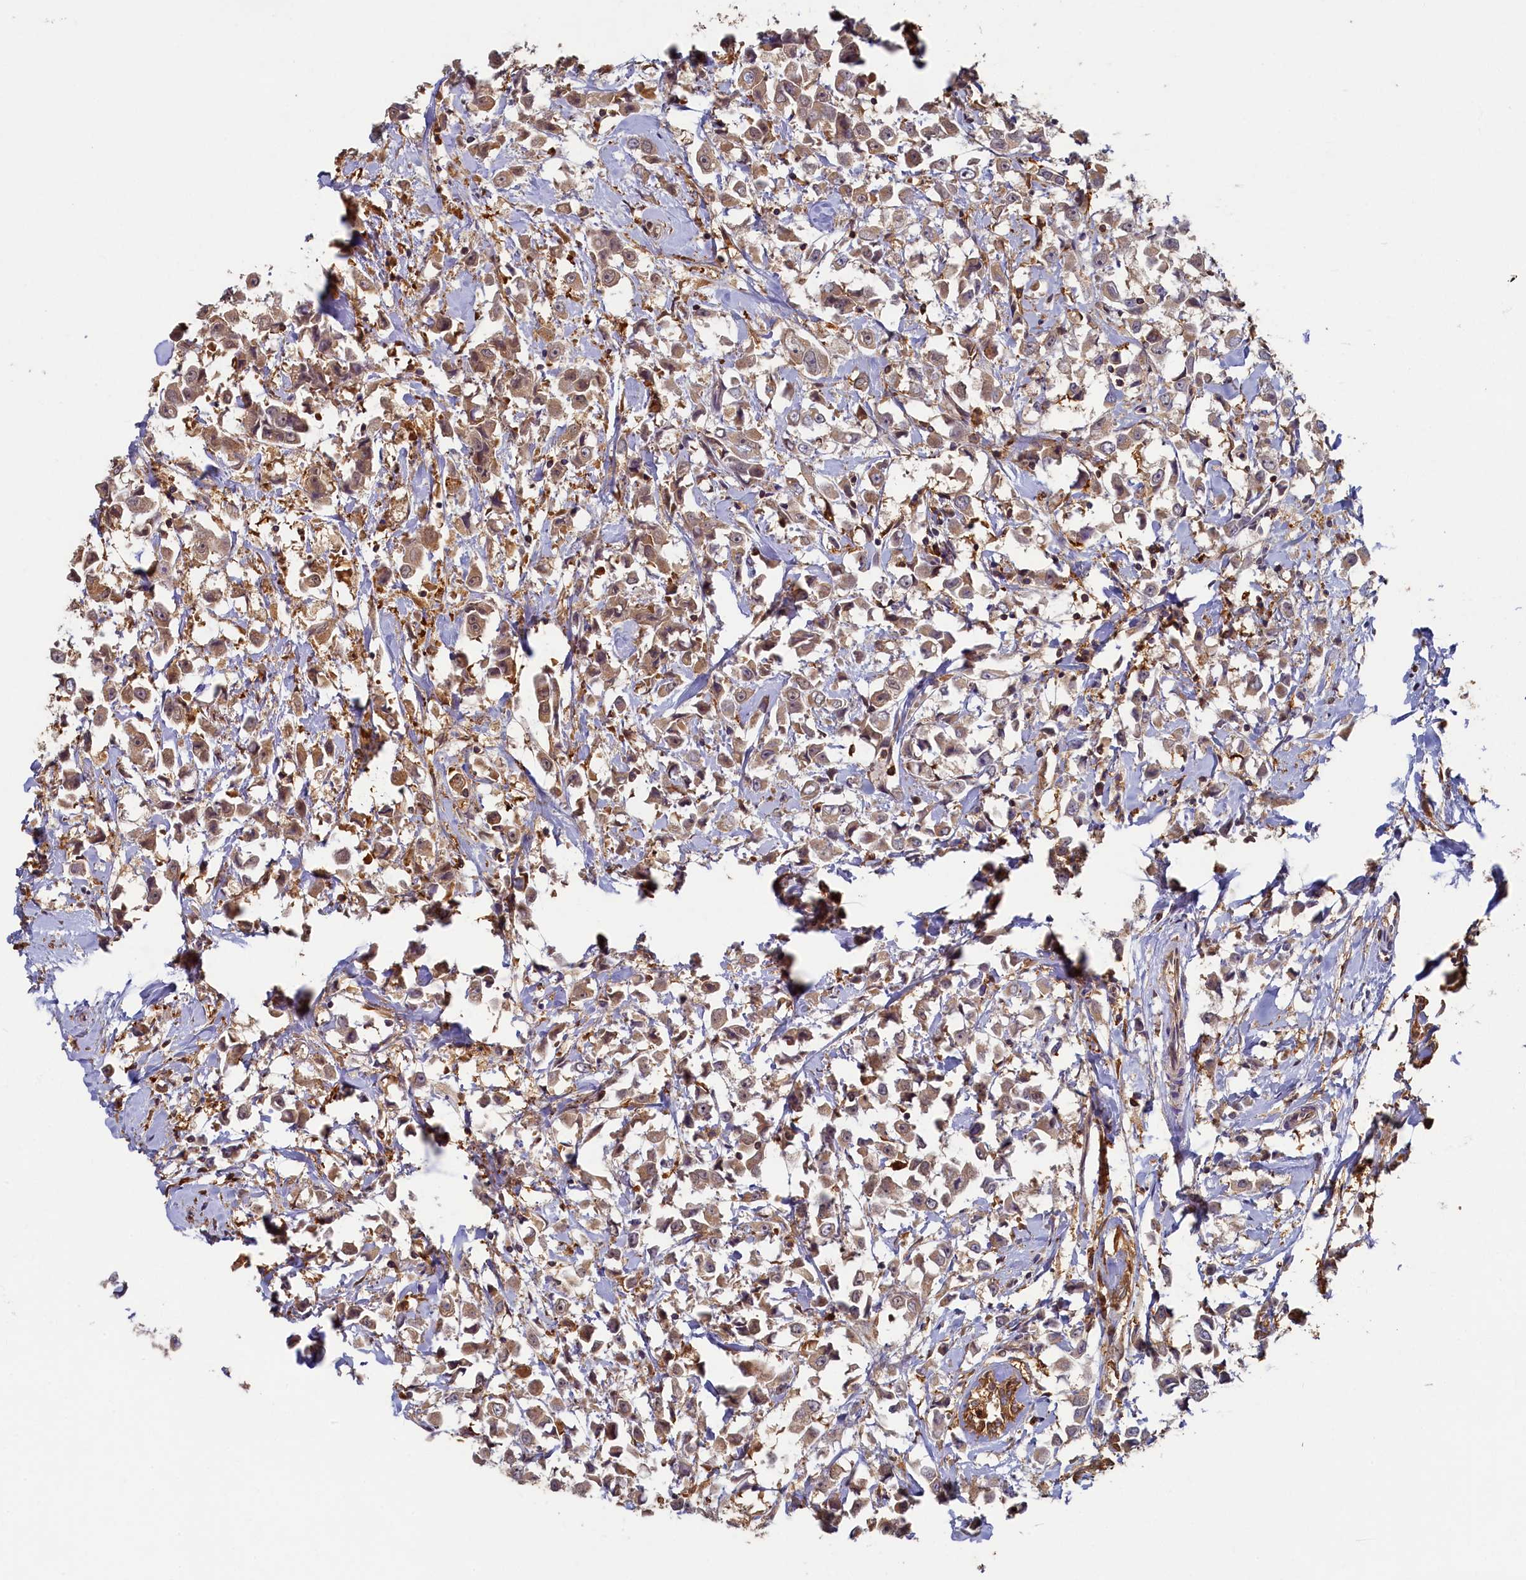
{"staining": {"intensity": "moderate", "quantity": ">75%", "location": "cytoplasmic/membranous"}, "tissue": "breast cancer", "cell_type": "Tumor cells", "image_type": "cancer", "snomed": [{"axis": "morphology", "description": "Duct carcinoma"}, {"axis": "topography", "description": "Breast"}], "caption": "Moderate cytoplasmic/membranous protein positivity is present in about >75% of tumor cells in breast infiltrating ductal carcinoma.", "gene": "TIMM8B", "patient": {"sex": "female", "age": 61}}